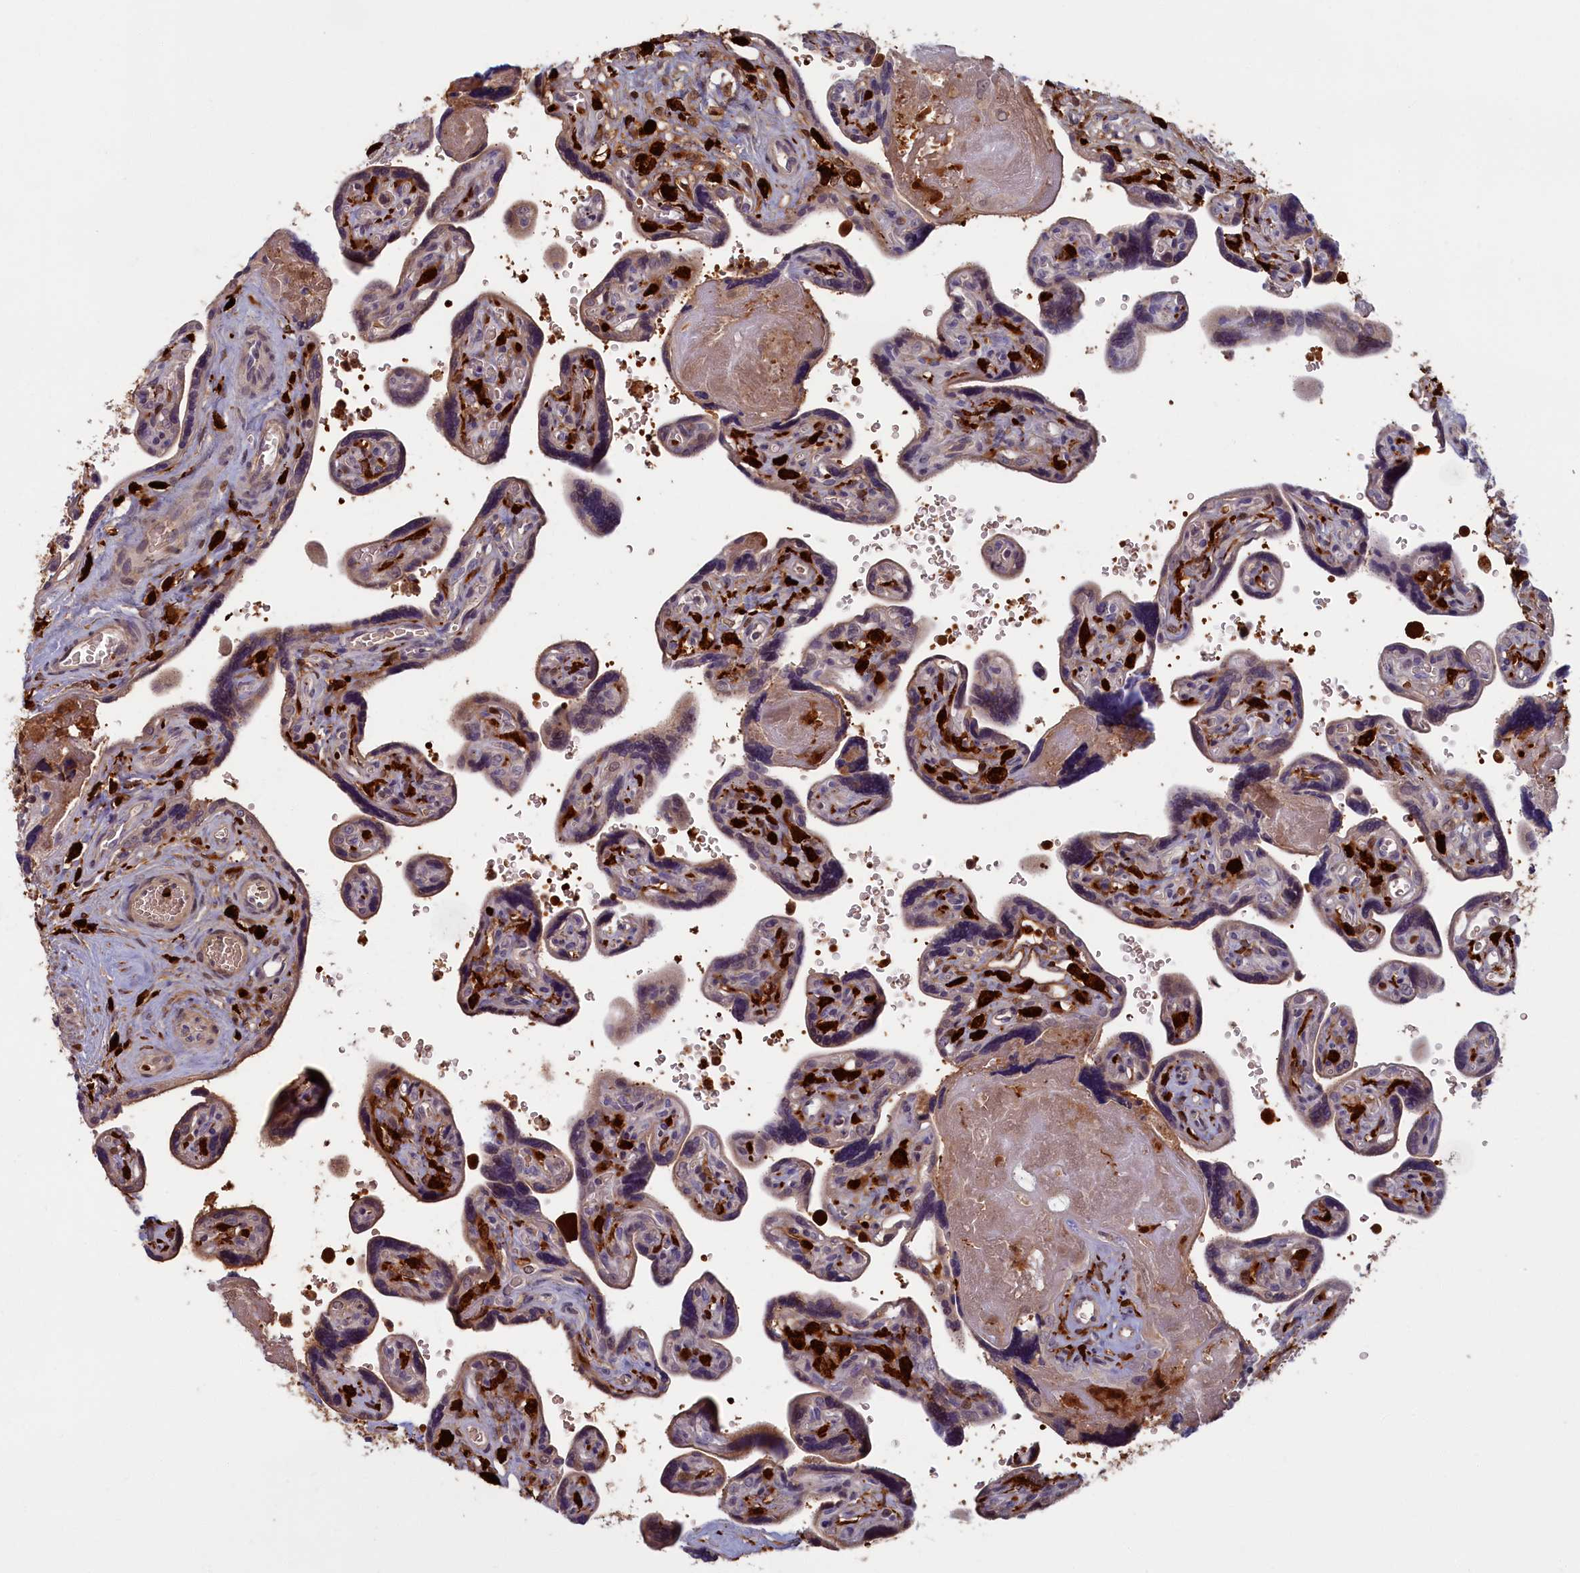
{"staining": {"intensity": "strong", "quantity": "25%-75%", "location": "cytoplasmic/membranous,nuclear"}, "tissue": "placenta", "cell_type": "Trophoblastic cells", "image_type": "normal", "snomed": [{"axis": "morphology", "description": "Normal tissue, NOS"}, {"axis": "topography", "description": "Placenta"}], "caption": "This photomicrograph exhibits immunohistochemistry (IHC) staining of unremarkable placenta, with high strong cytoplasmic/membranous,nuclear positivity in about 25%-75% of trophoblastic cells.", "gene": "BLVRB", "patient": {"sex": "female", "age": 39}}